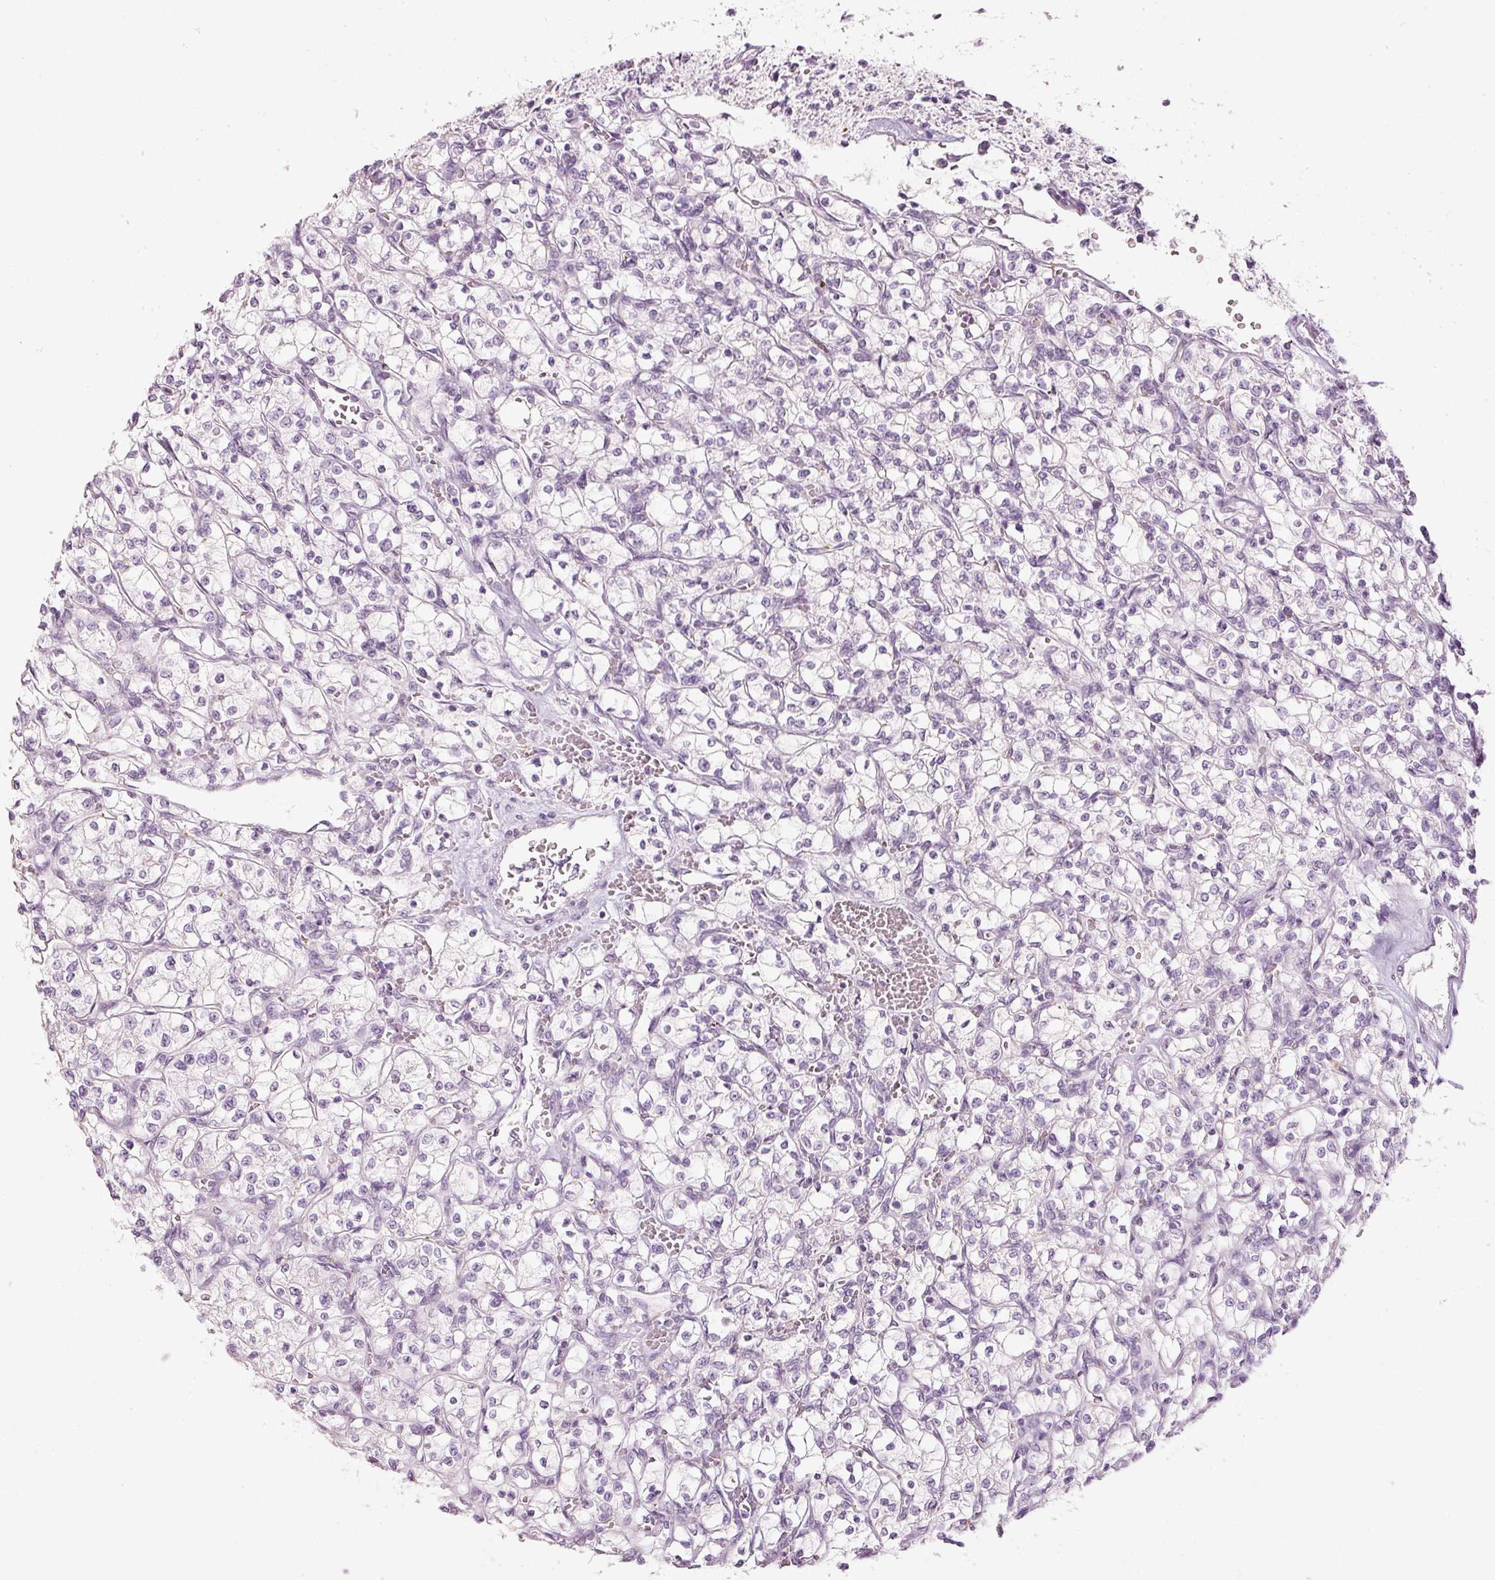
{"staining": {"intensity": "negative", "quantity": "none", "location": "none"}, "tissue": "renal cancer", "cell_type": "Tumor cells", "image_type": "cancer", "snomed": [{"axis": "morphology", "description": "Adenocarcinoma, NOS"}, {"axis": "topography", "description": "Kidney"}], "caption": "Tumor cells are negative for protein expression in human renal cancer (adenocarcinoma).", "gene": "LECT2", "patient": {"sex": "female", "age": 64}}